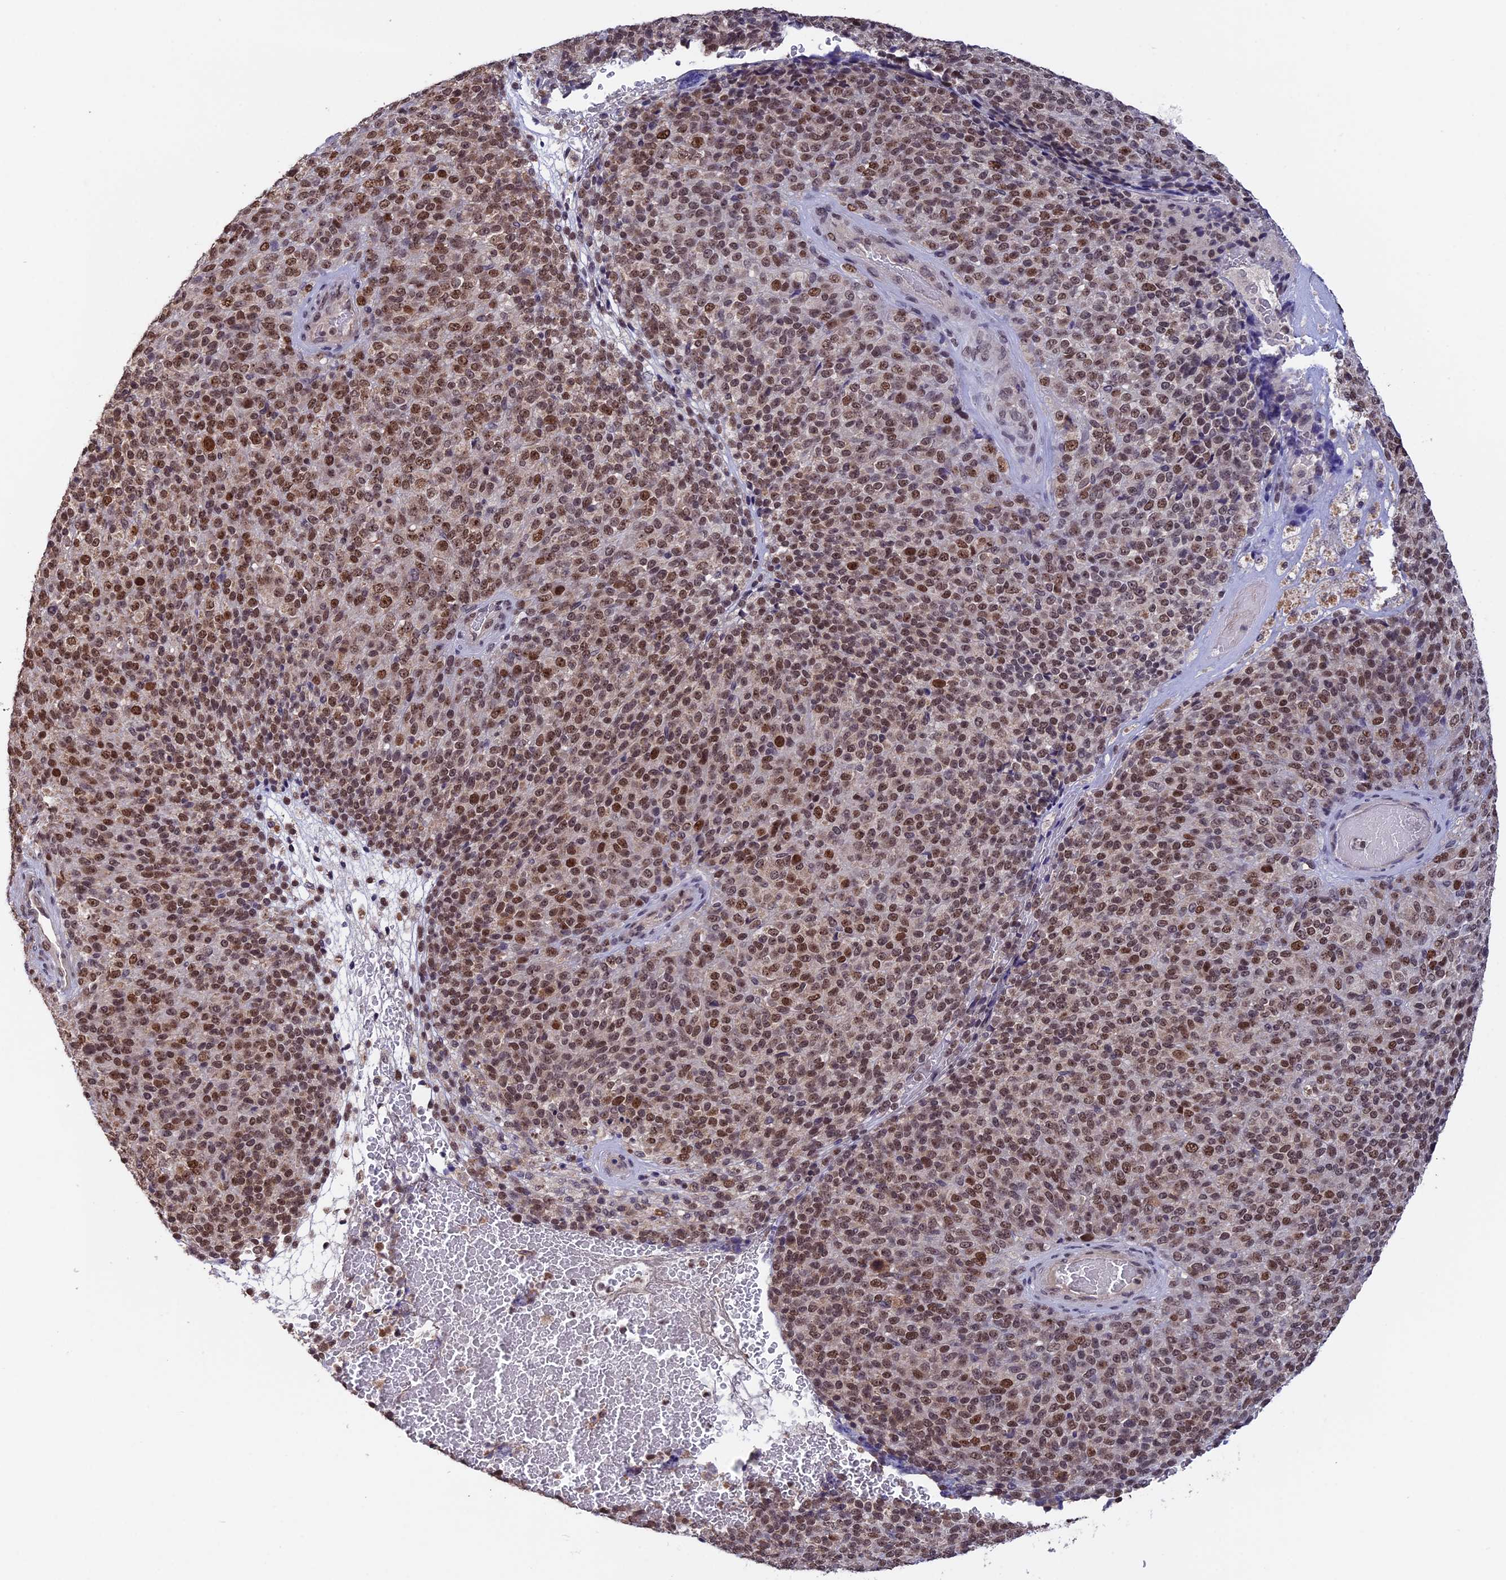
{"staining": {"intensity": "moderate", "quantity": ">75%", "location": "nuclear"}, "tissue": "melanoma", "cell_type": "Tumor cells", "image_type": "cancer", "snomed": [{"axis": "morphology", "description": "Malignant melanoma, Metastatic site"}, {"axis": "topography", "description": "Brain"}], "caption": "Immunohistochemistry (IHC) image of neoplastic tissue: human melanoma stained using IHC shows medium levels of moderate protein expression localized specifically in the nuclear of tumor cells, appearing as a nuclear brown color.", "gene": "RFC5", "patient": {"sex": "female", "age": 56}}